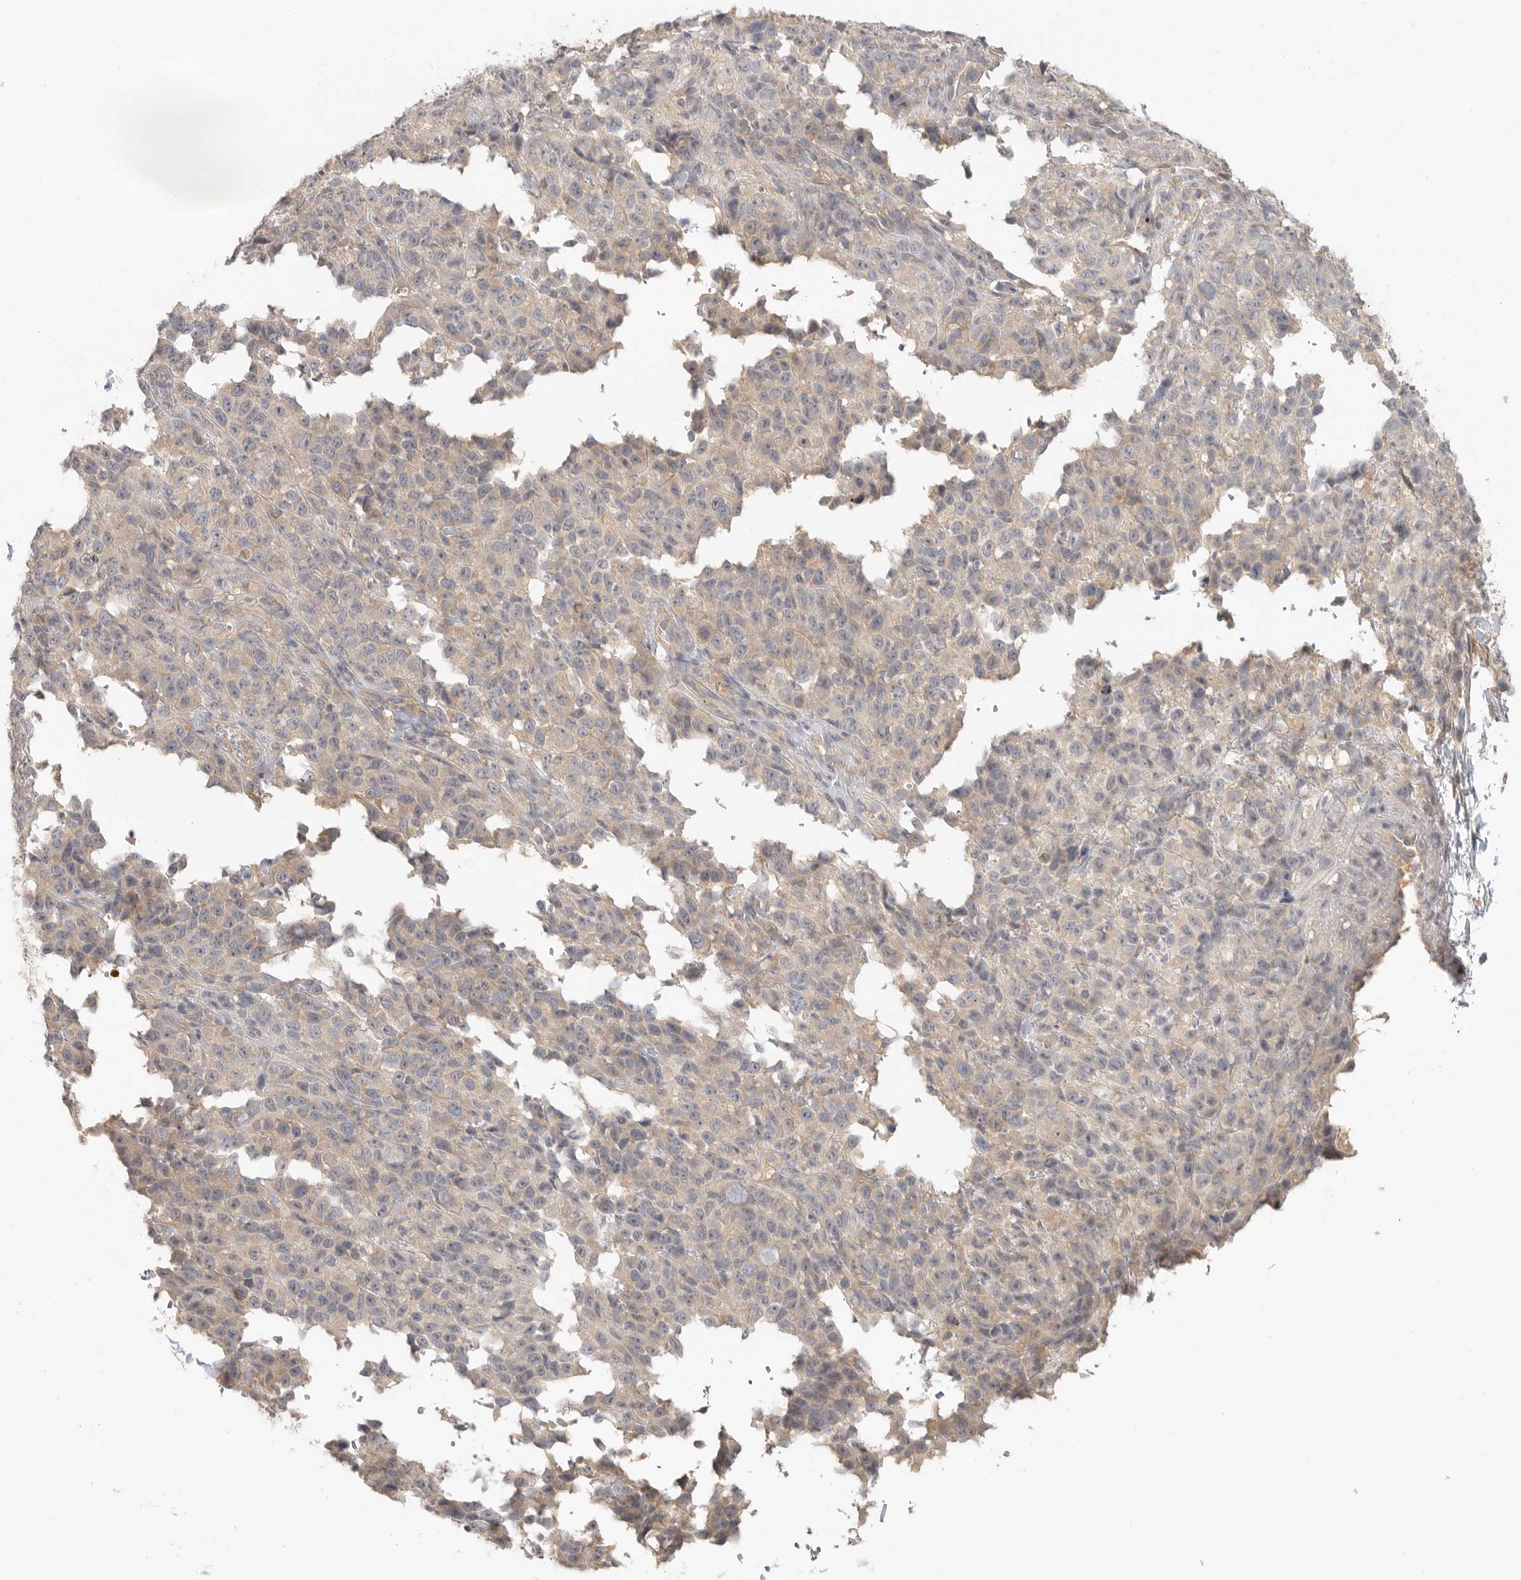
{"staining": {"intensity": "weak", "quantity": "<25%", "location": "cytoplasmic/membranous"}, "tissue": "melanoma", "cell_type": "Tumor cells", "image_type": "cancer", "snomed": [{"axis": "morphology", "description": "Malignant melanoma, Metastatic site"}, {"axis": "topography", "description": "Skin"}], "caption": "DAB immunohistochemical staining of human melanoma shows no significant expression in tumor cells.", "gene": "HDAC6", "patient": {"sex": "female", "age": 72}}